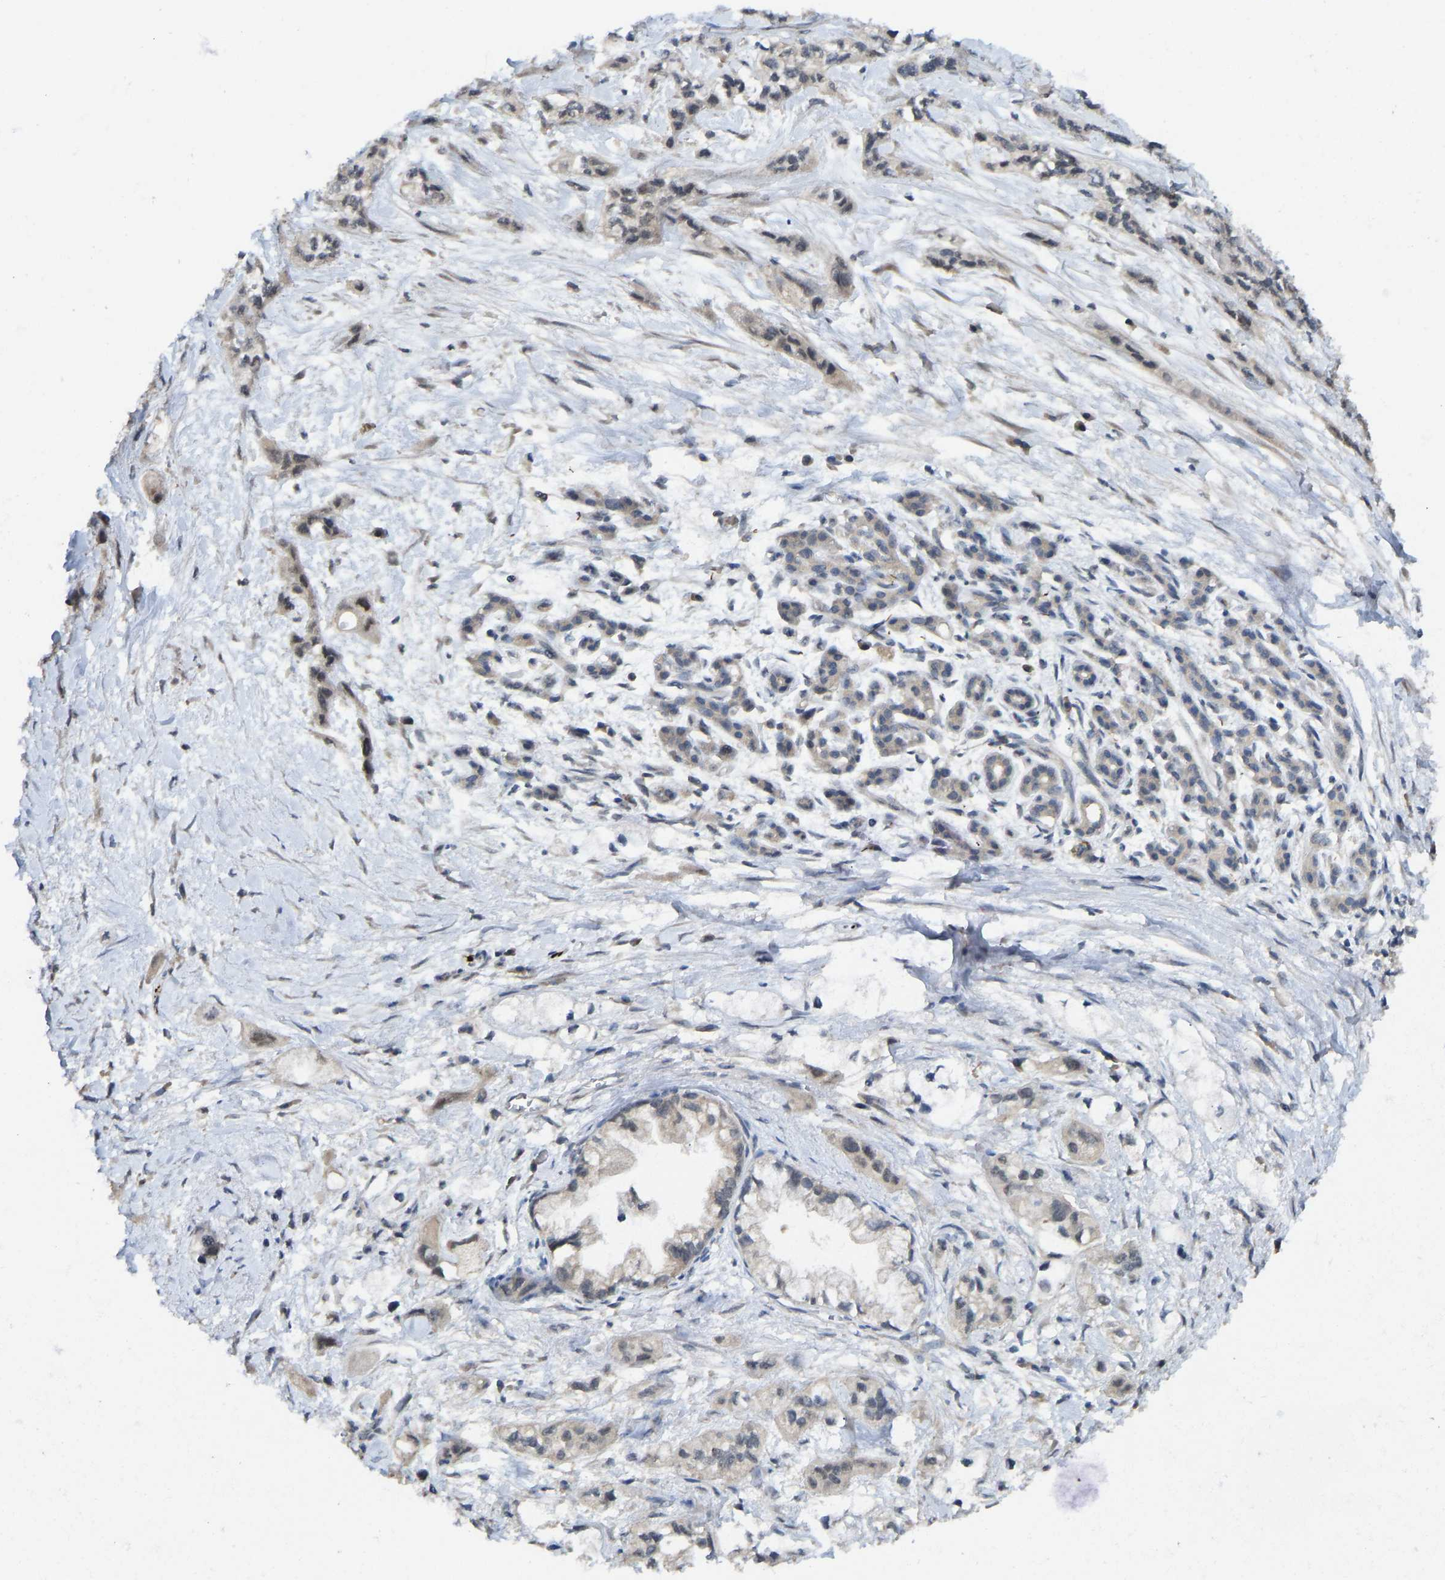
{"staining": {"intensity": "negative", "quantity": "none", "location": "none"}, "tissue": "pancreatic cancer", "cell_type": "Tumor cells", "image_type": "cancer", "snomed": [{"axis": "morphology", "description": "Adenocarcinoma, NOS"}, {"axis": "topography", "description": "Pancreas"}], "caption": "This is an IHC image of adenocarcinoma (pancreatic). There is no staining in tumor cells.", "gene": "NDRG3", "patient": {"sex": "male", "age": 74}}